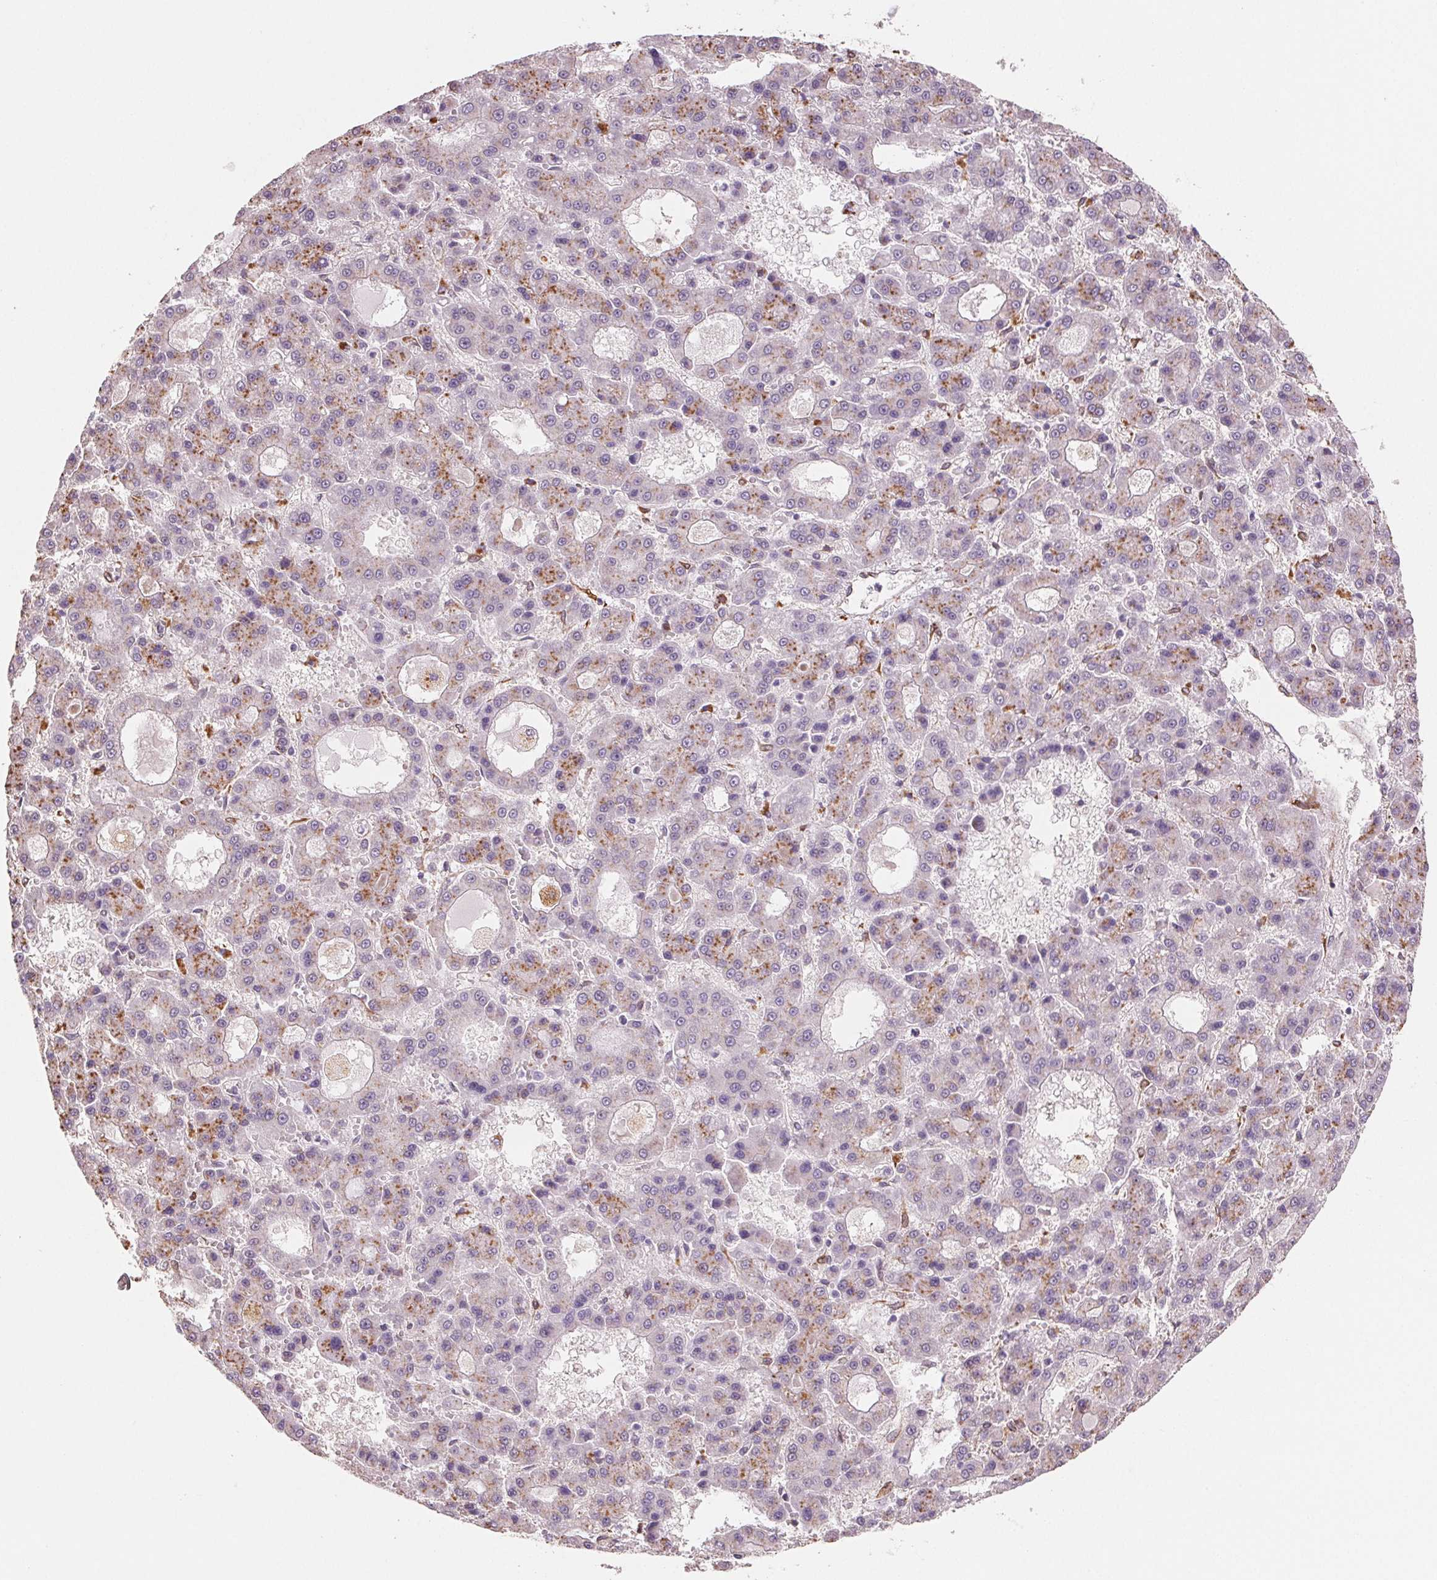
{"staining": {"intensity": "moderate", "quantity": "25%-75%", "location": "cytoplasmic/membranous"}, "tissue": "liver cancer", "cell_type": "Tumor cells", "image_type": "cancer", "snomed": [{"axis": "morphology", "description": "Carcinoma, Hepatocellular, NOS"}, {"axis": "topography", "description": "Liver"}], "caption": "Immunohistochemical staining of human liver cancer (hepatocellular carcinoma) shows moderate cytoplasmic/membranous protein positivity in about 25%-75% of tumor cells.", "gene": "FKBP10", "patient": {"sex": "male", "age": 70}}